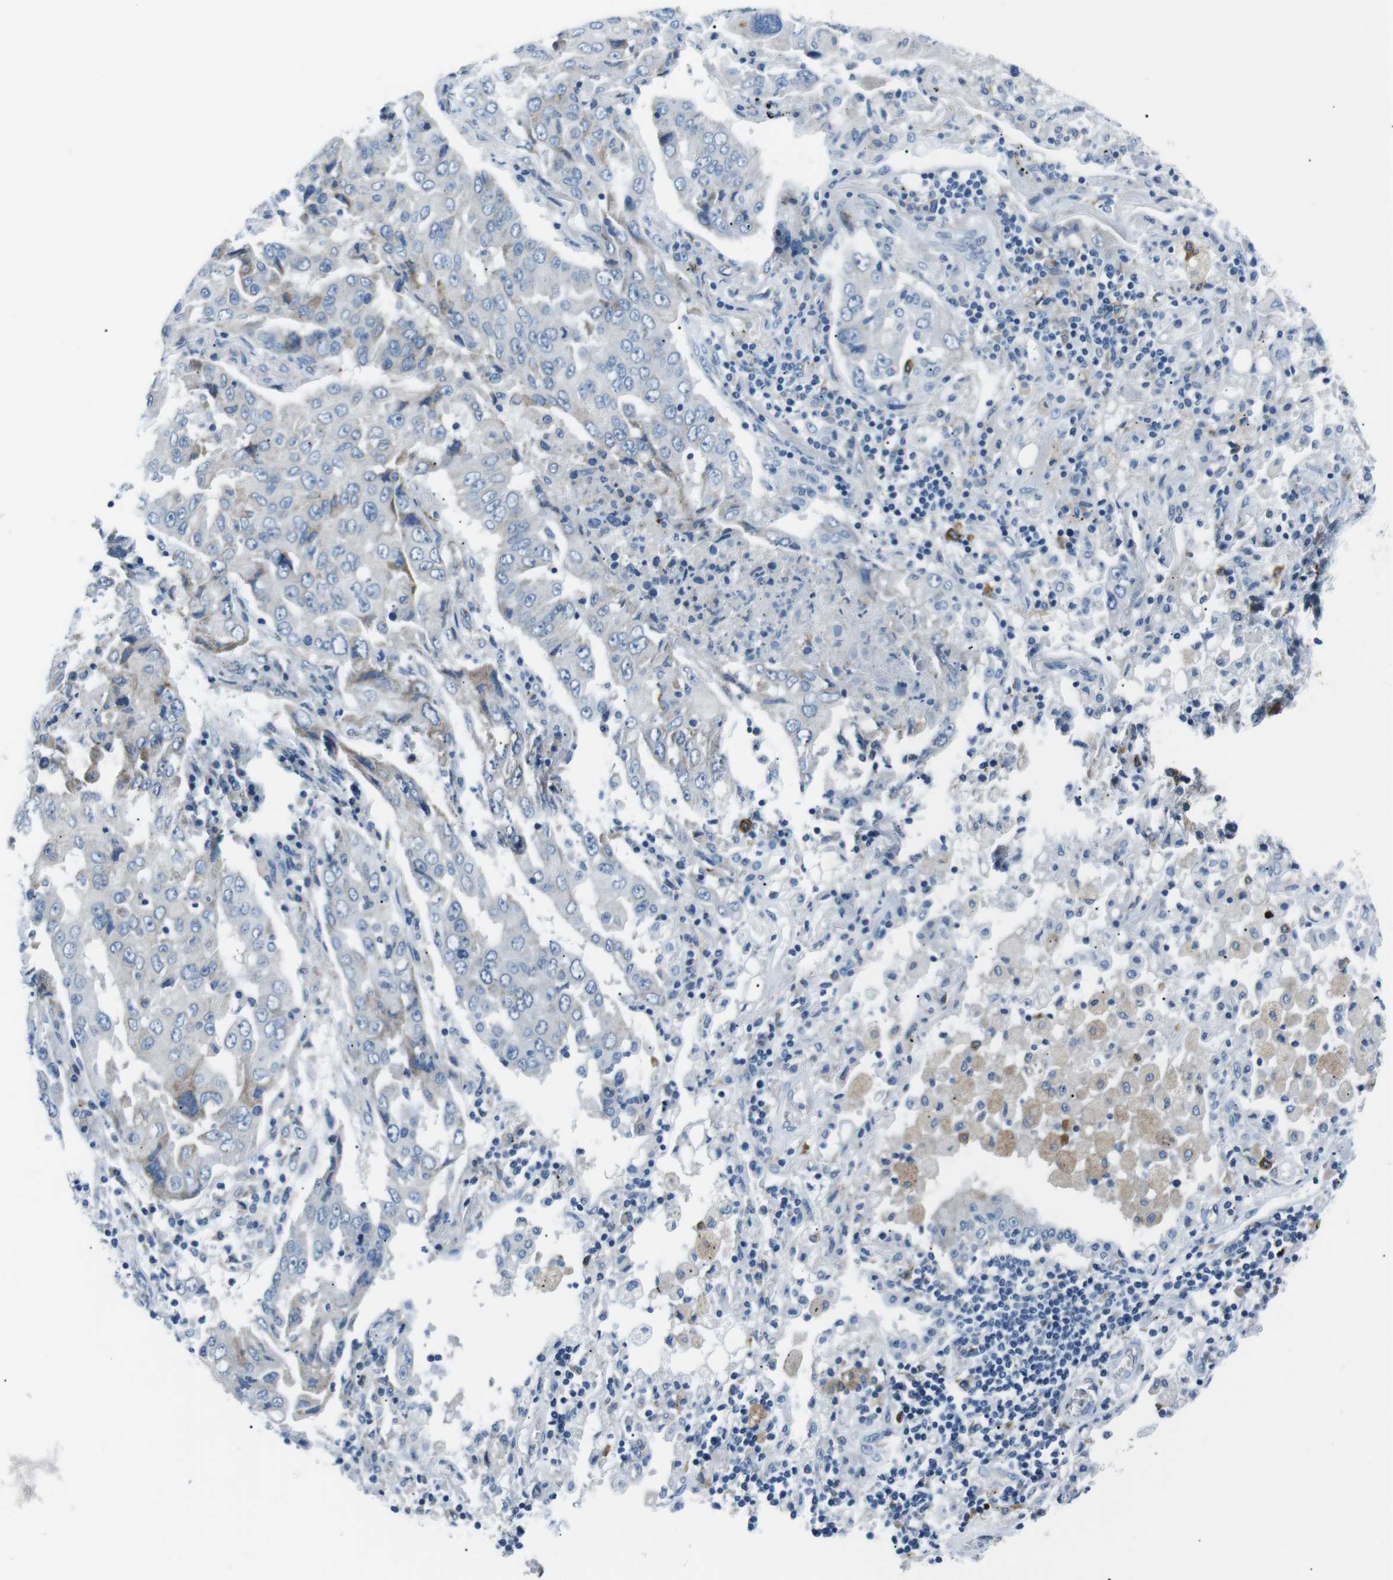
{"staining": {"intensity": "negative", "quantity": "none", "location": "none"}, "tissue": "lung cancer", "cell_type": "Tumor cells", "image_type": "cancer", "snomed": [{"axis": "morphology", "description": "Adenocarcinoma, NOS"}, {"axis": "topography", "description": "Lung"}], "caption": "Human lung cancer stained for a protein using IHC demonstrates no staining in tumor cells.", "gene": "CSF2RA", "patient": {"sex": "female", "age": 65}}